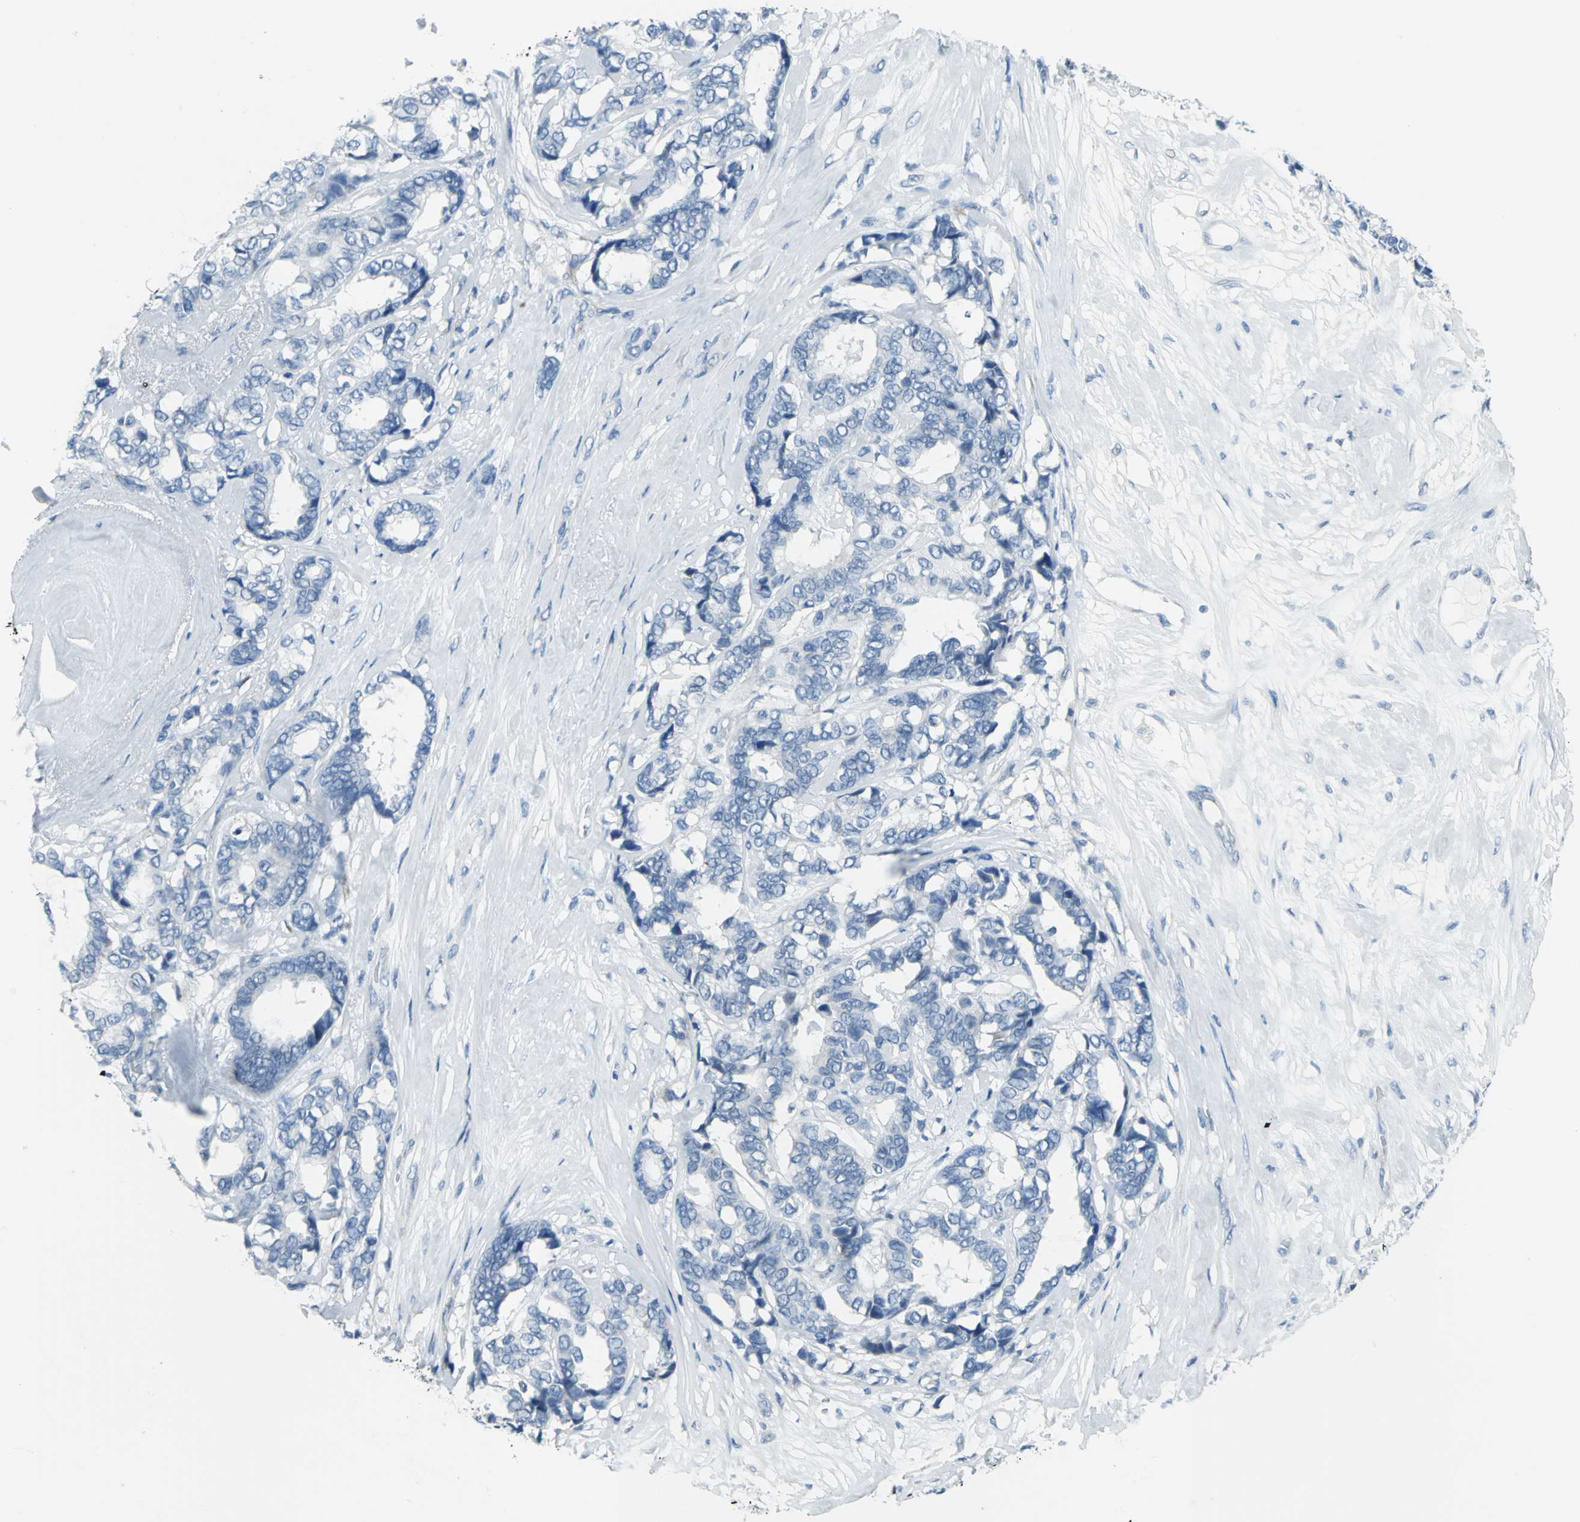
{"staining": {"intensity": "negative", "quantity": "none", "location": "none"}, "tissue": "breast cancer", "cell_type": "Tumor cells", "image_type": "cancer", "snomed": [{"axis": "morphology", "description": "Duct carcinoma"}, {"axis": "topography", "description": "Breast"}], "caption": "An immunohistochemistry micrograph of intraductal carcinoma (breast) is shown. There is no staining in tumor cells of intraductal carcinoma (breast).", "gene": "DNAI2", "patient": {"sex": "female", "age": 87}}